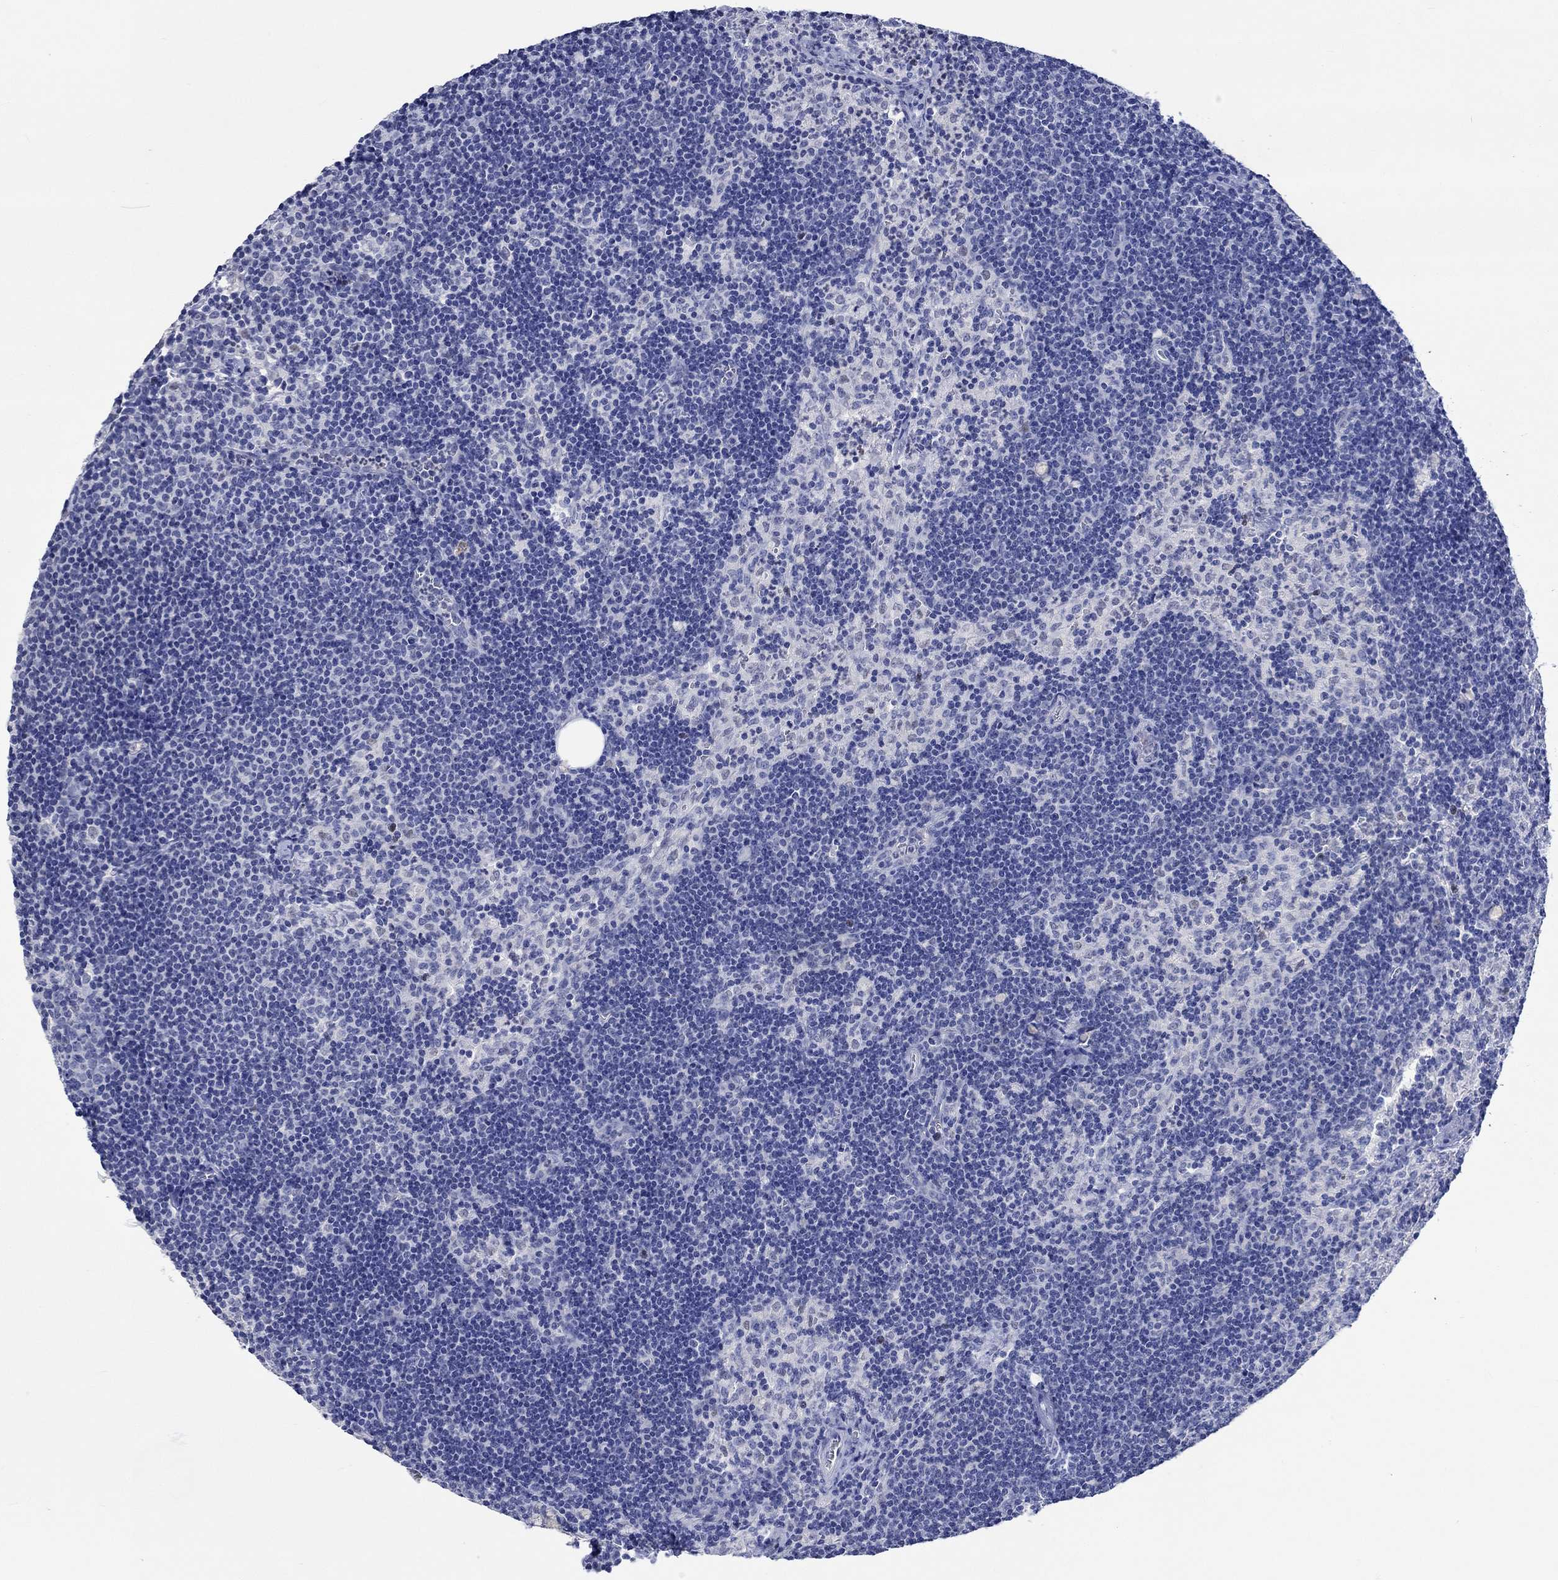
{"staining": {"intensity": "negative", "quantity": "none", "location": "none"}, "tissue": "lymph node", "cell_type": "Germinal center cells", "image_type": "normal", "snomed": [{"axis": "morphology", "description": "Normal tissue, NOS"}, {"axis": "topography", "description": "Lymph node"}], "caption": "Histopathology image shows no significant protein staining in germinal center cells of normal lymph node. Brightfield microscopy of immunohistochemistry (IHC) stained with DAB (3,3'-diaminobenzidine) (brown) and hematoxylin (blue), captured at high magnification.", "gene": "KLHL35", "patient": {"sex": "female", "age": 34}}